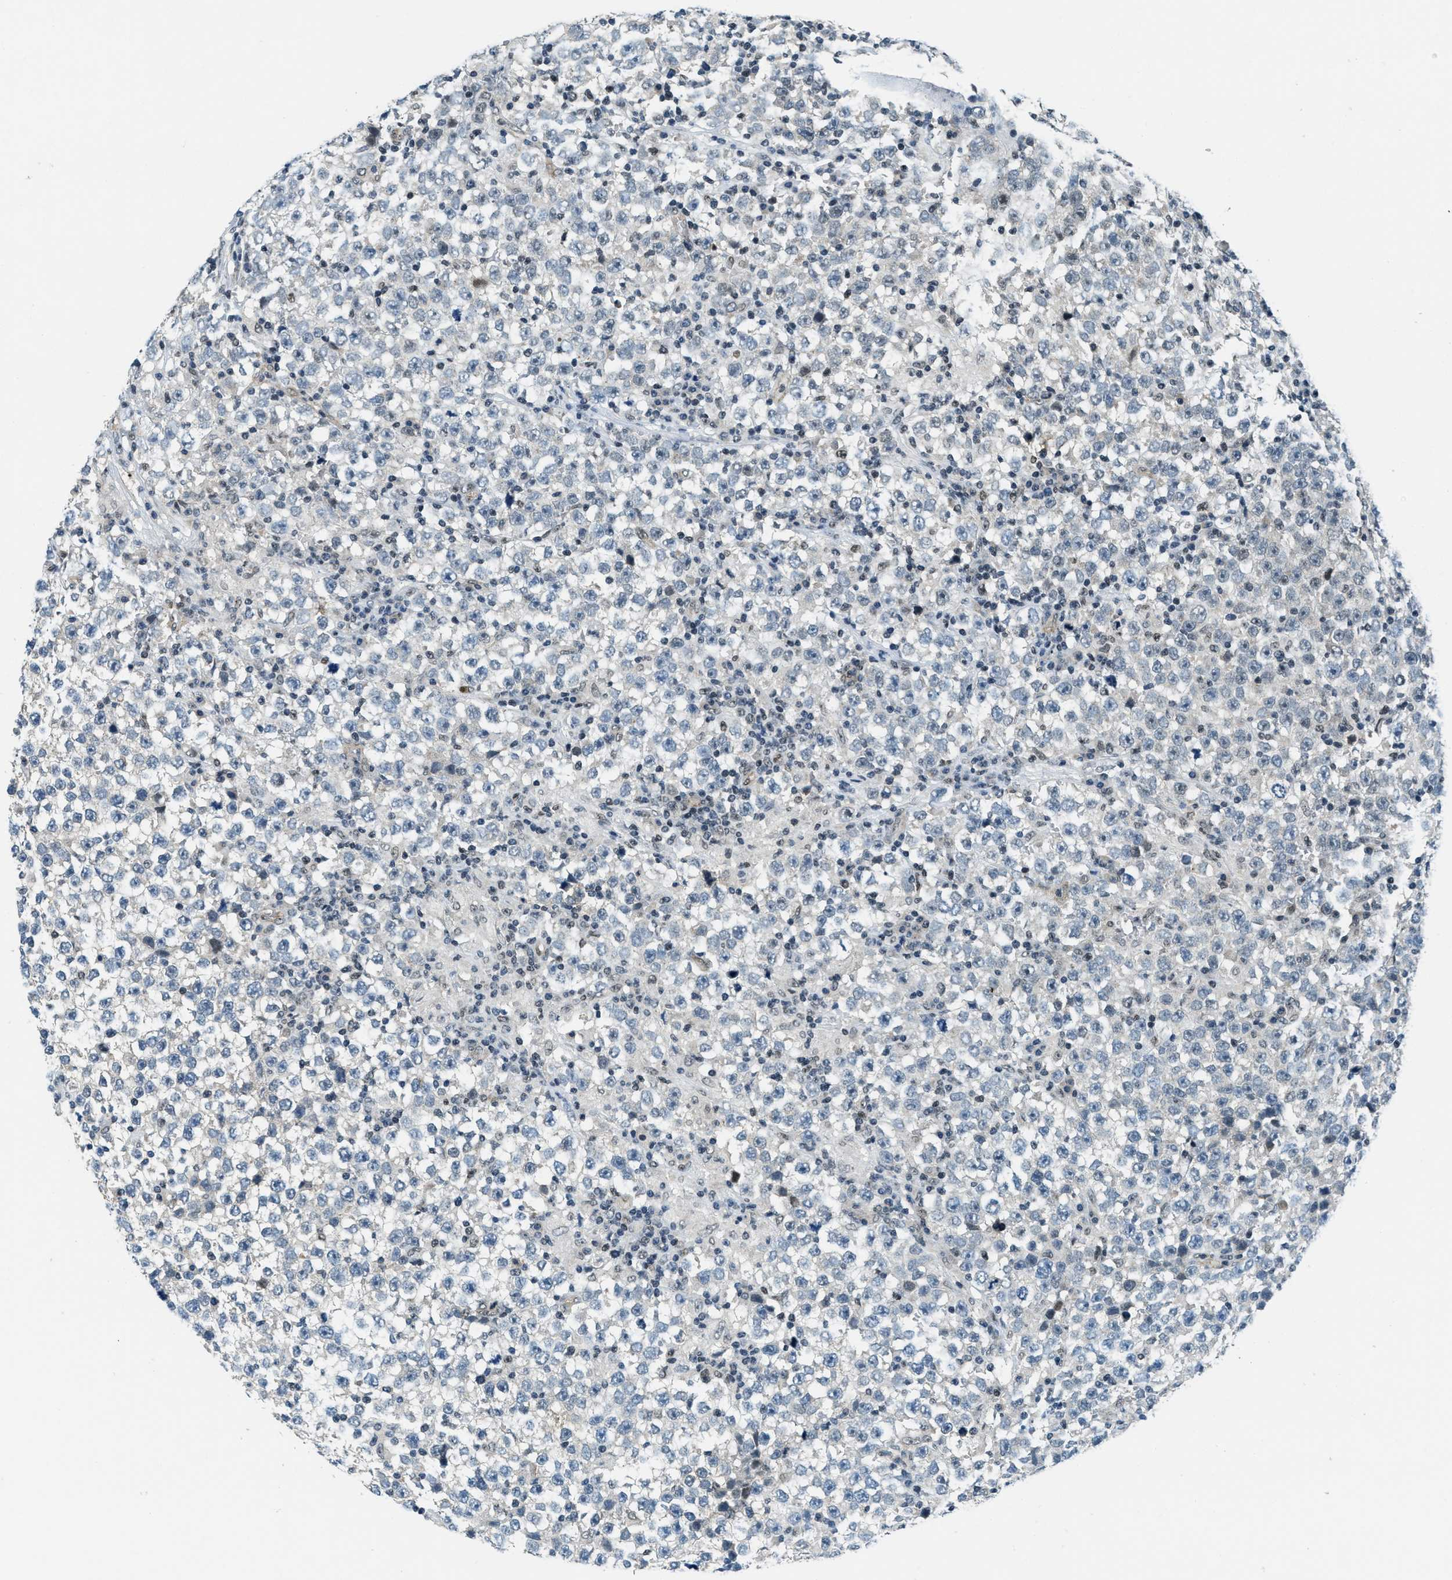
{"staining": {"intensity": "negative", "quantity": "none", "location": "none"}, "tissue": "testis cancer", "cell_type": "Tumor cells", "image_type": "cancer", "snomed": [{"axis": "morphology", "description": "Seminoma, NOS"}, {"axis": "topography", "description": "Testis"}], "caption": "DAB (3,3'-diaminobenzidine) immunohistochemical staining of testis cancer (seminoma) demonstrates no significant staining in tumor cells. Nuclei are stained in blue.", "gene": "KLF6", "patient": {"sex": "male", "age": 43}}